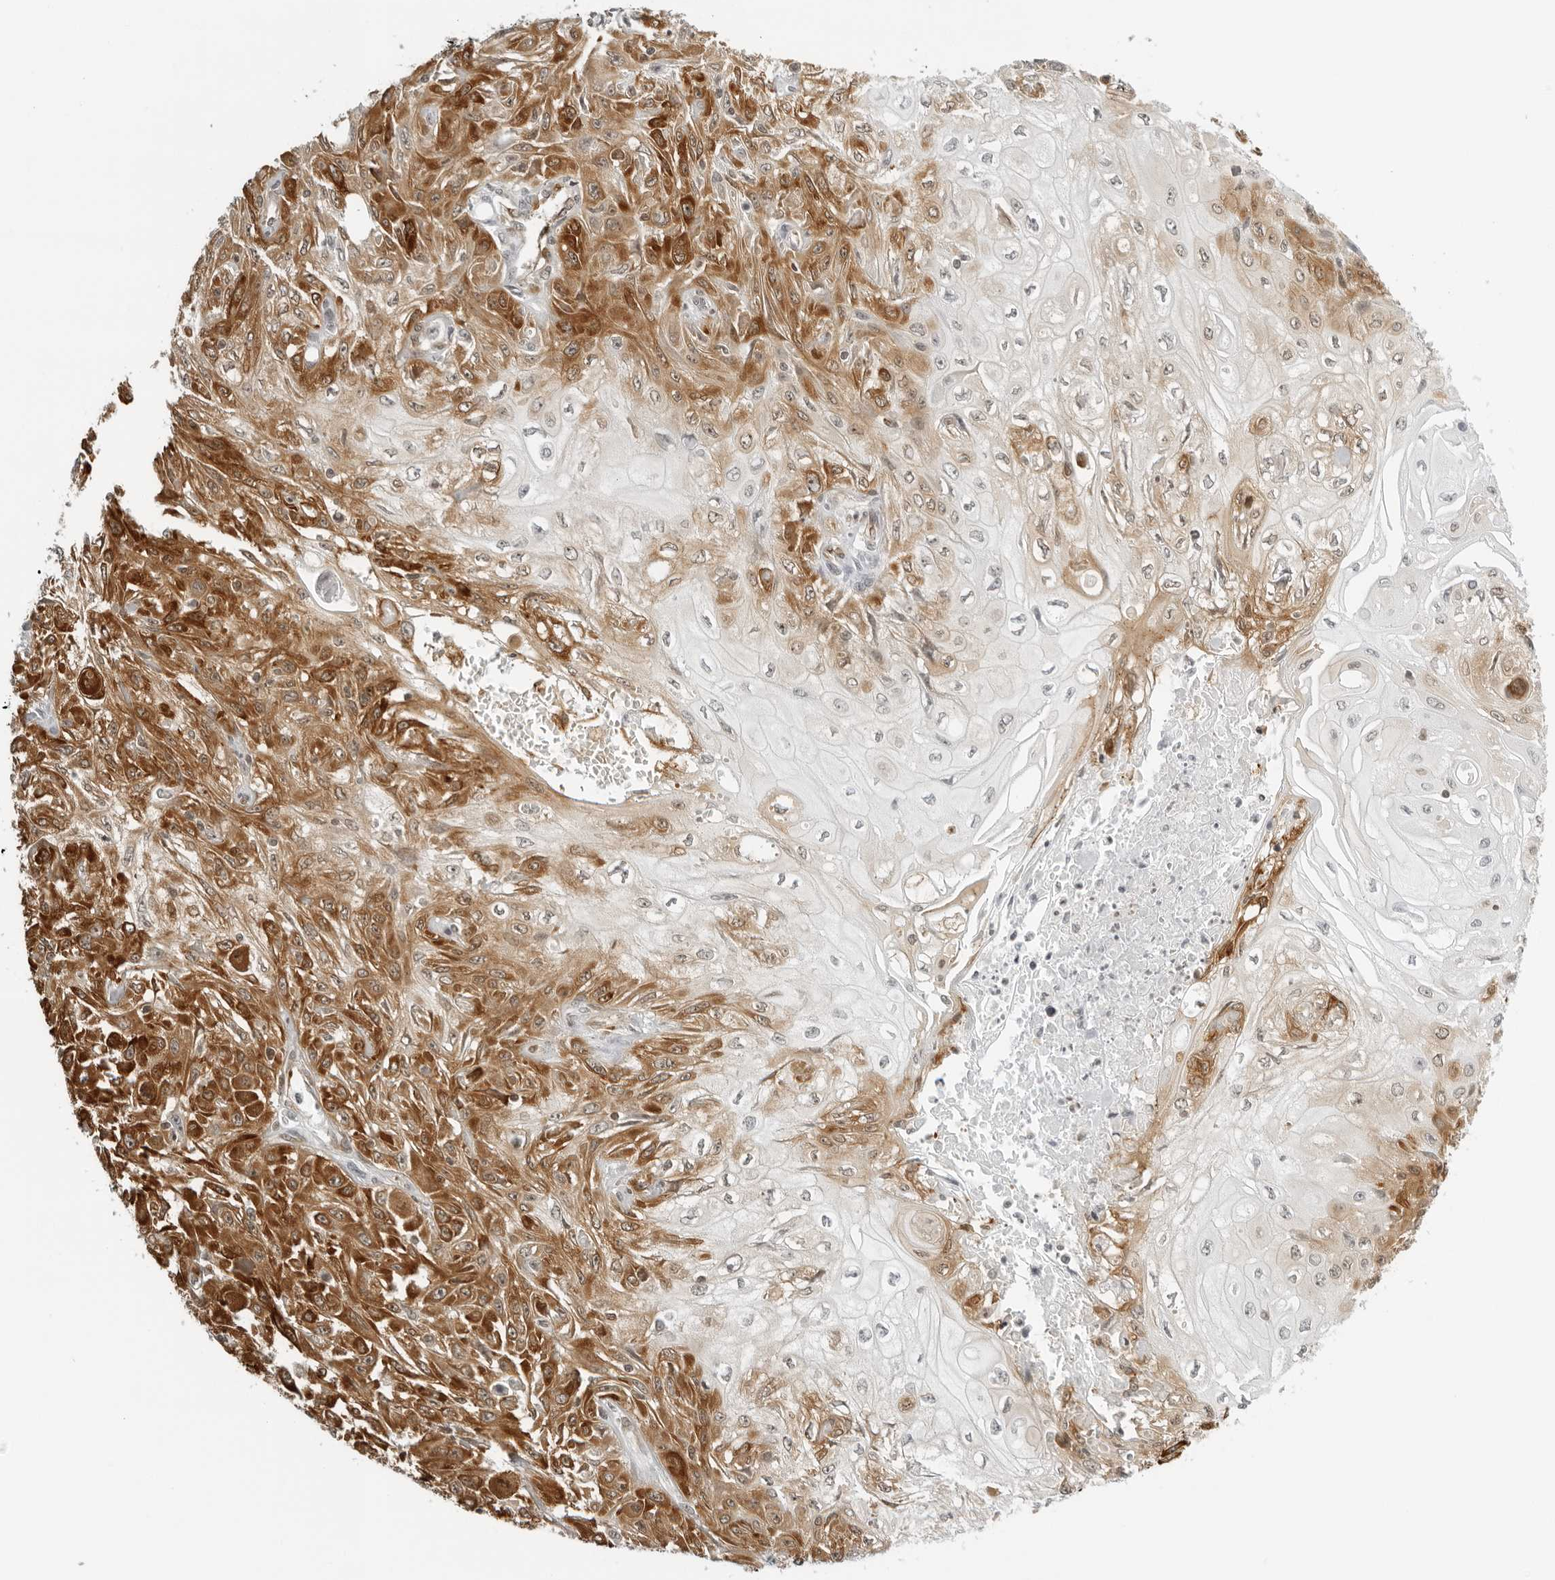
{"staining": {"intensity": "strong", "quantity": "25%-75%", "location": "cytoplasmic/membranous"}, "tissue": "skin cancer", "cell_type": "Tumor cells", "image_type": "cancer", "snomed": [{"axis": "morphology", "description": "Squamous cell carcinoma, NOS"}, {"axis": "morphology", "description": "Squamous cell carcinoma, metastatic, NOS"}, {"axis": "topography", "description": "Skin"}, {"axis": "topography", "description": "Lymph node"}], "caption": "Immunohistochemistry (DAB) staining of skin metastatic squamous cell carcinoma displays strong cytoplasmic/membranous protein expression in about 25%-75% of tumor cells.", "gene": "EIF4G1", "patient": {"sex": "male", "age": 75}}